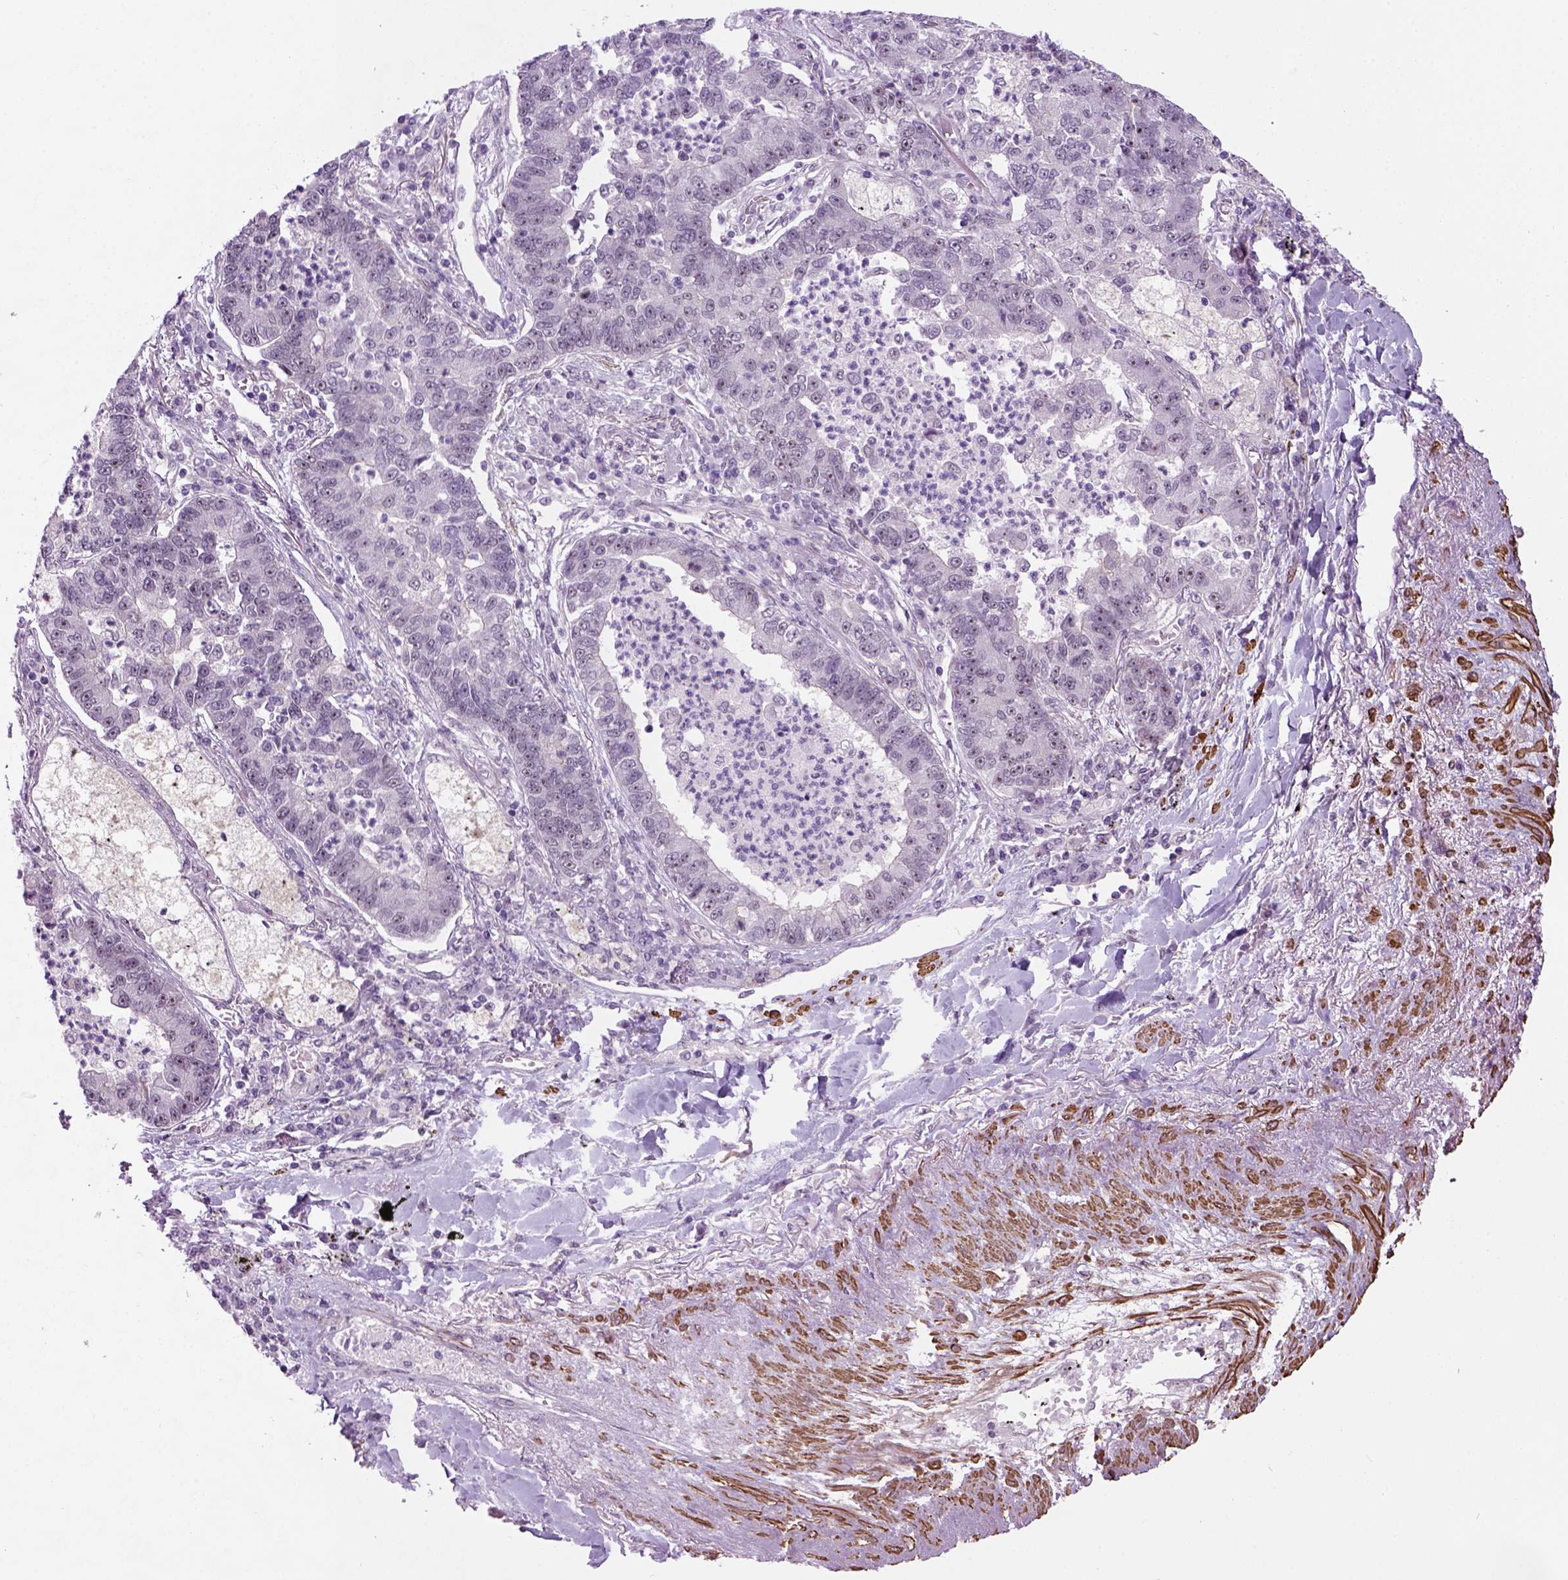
{"staining": {"intensity": "moderate", "quantity": "<25%", "location": "nuclear"}, "tissue": "lung cancer", "cell_type": "Tumor cells", "image_type": "cancer", "snomed": [{"axis": "morphology", "description": "Adenocarcinoma, NOS"}, {"axis": "topography", "description": "Lung"}], "caption": "The histopathology image reveals staining of lung adenocarcinoma, revealing moderate nuclear protein positivity (brown color) within tumor cells. The staining was performed using DAB to visualize the protein expression in brown, while the nuclei were stained in blue with hematoxylin (Magnification: 20x).", "gene": "RRS1", "patient": {"sex": "female", "age": 57}}